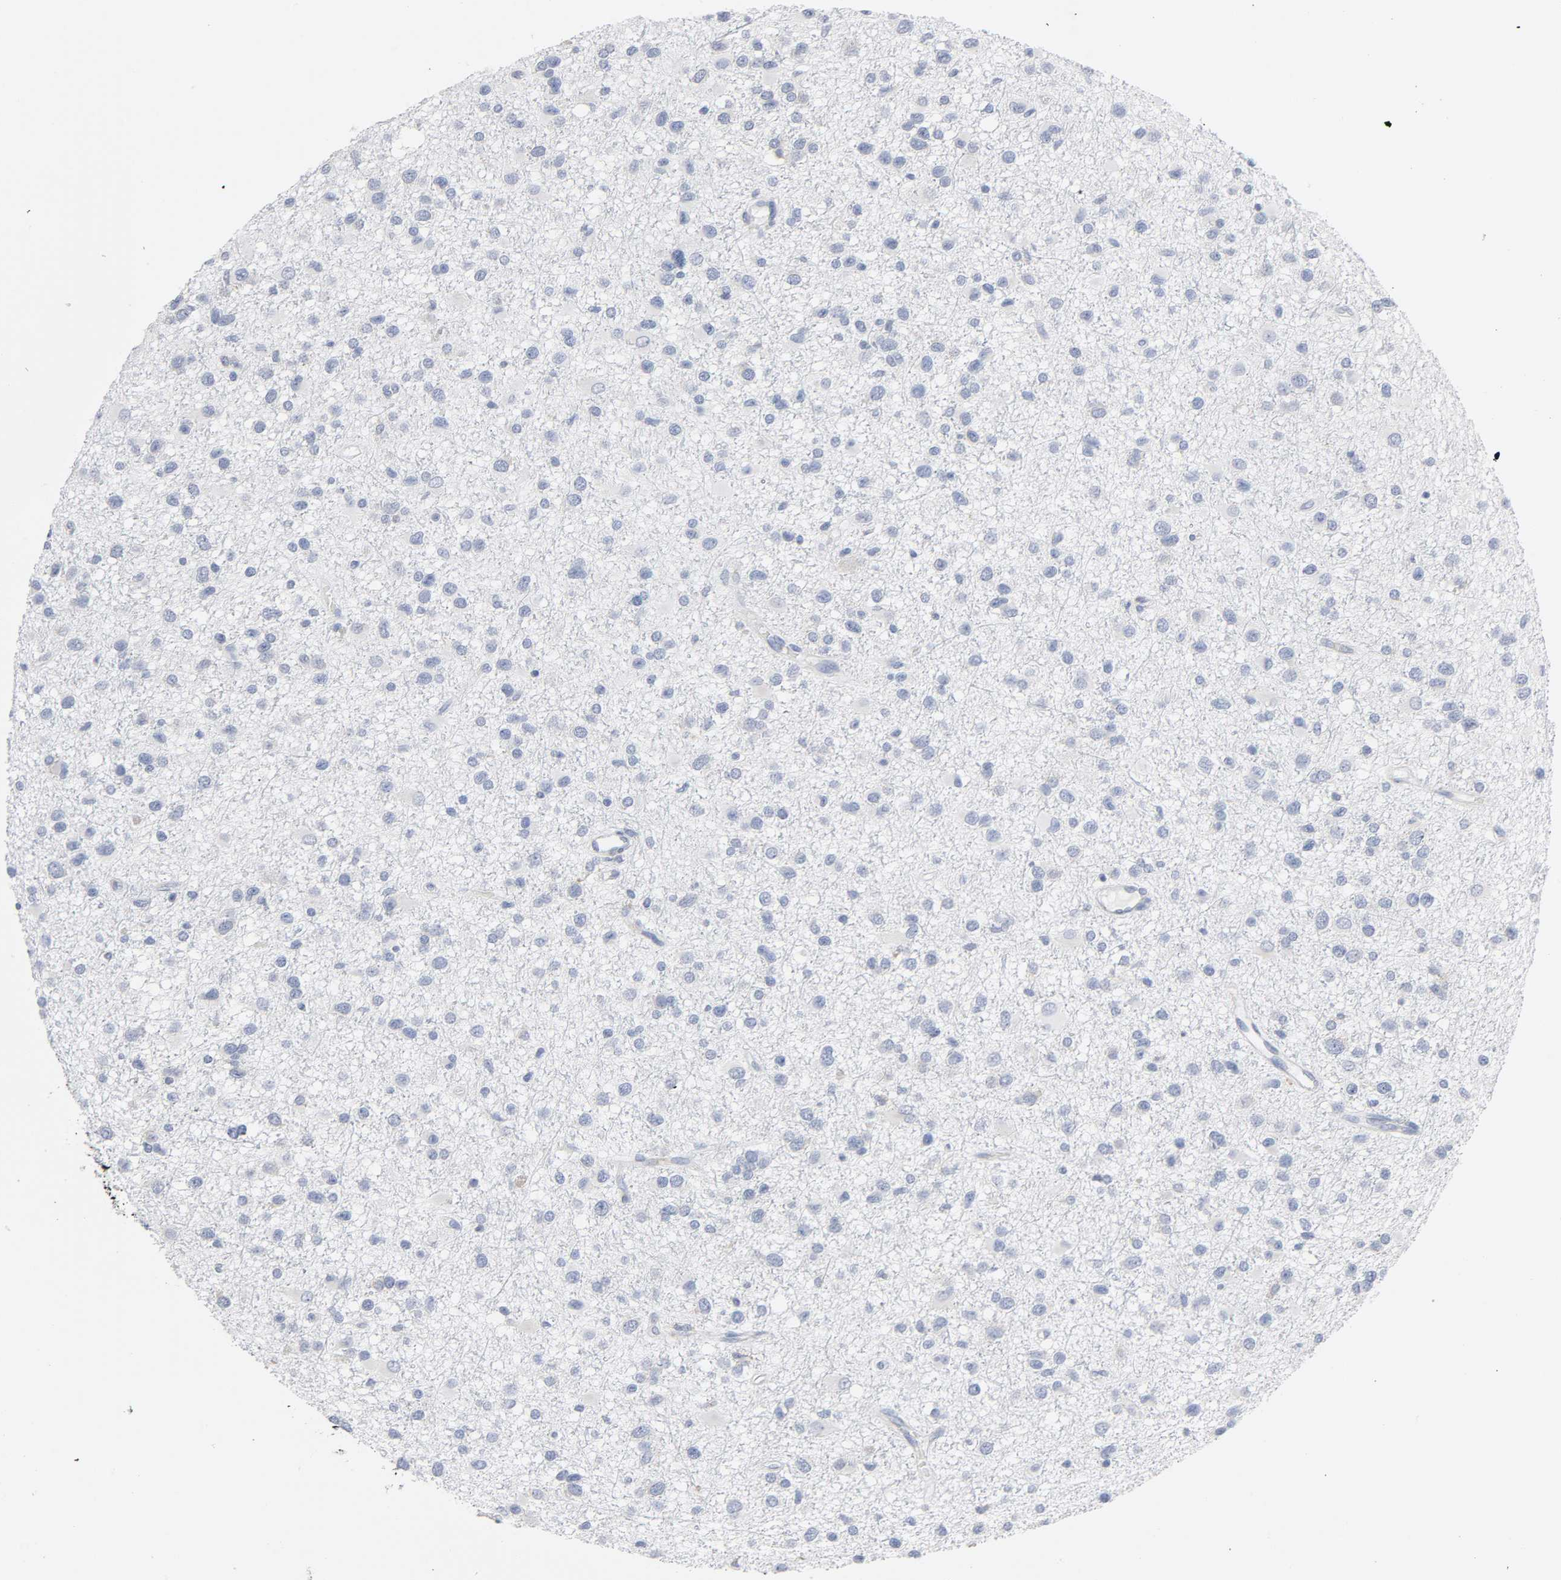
{"staining": {"intensity": "negative", "quantity": "none", "location": "none"}, "tissue": "glioma", "cell_type": "Tumor cells", "image_type": "cancer", "snomed": [{"axis": "morphology", "description": "Glioma, malignant, Low grade"}, {"axis": "topography", "description": "Brain"}], "caption": "Immunohistochemistry of human malignant glioma (low-grade) shows no expression in tumor cells. (Stains: DAB (3,3'-diaminobenzidine) immunohistochemistry with hematoxylin counter stain, Microscopy: brightfield microscopy at high magnification).", "gene": "REL", "patient": {"sex": "male", "age": 42}}